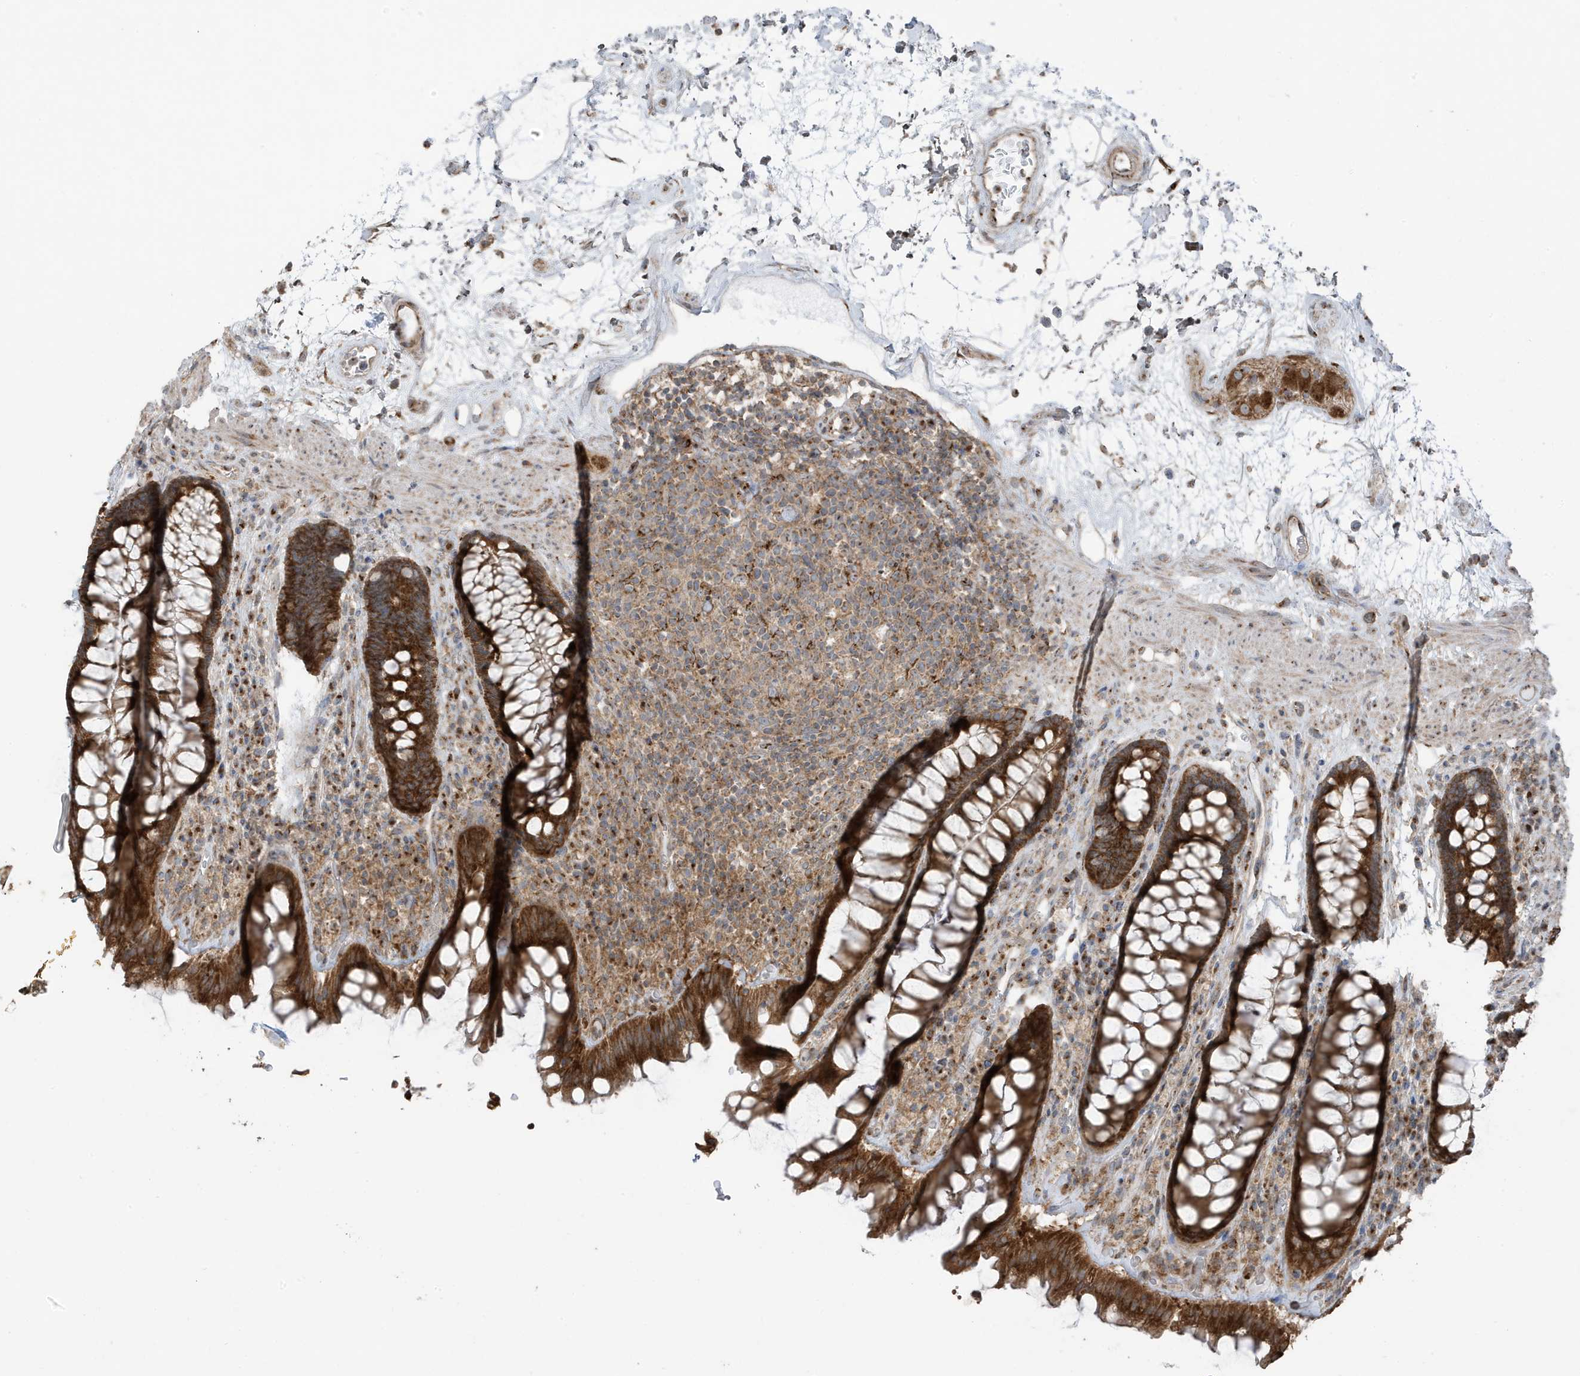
{"staining": {"intensity": "strong", "quantity": ">75%", "location": "cytoplasmic/membranous"}, "tissue": "rectum", "cell_type": "Glandular cells", "image_type": "normal", "snomed": [{"axis": "morphology", "description": "Normal tissue, NOS"}, {"axis": "topography", "description": "Rectum"}], "caption": "Immunohistochemistry (IHC) image of benign rectum: human rectum stained using immunohistochemistry (IHC) reveals high levels of strong protein expression localized specifically in the cytoplasmic/membranous of glandular cells, appearing as a cytoplasmic/membranous brown color.", "gene": "GOLGA4", "patient": {"sex": "male", "age": 64}}